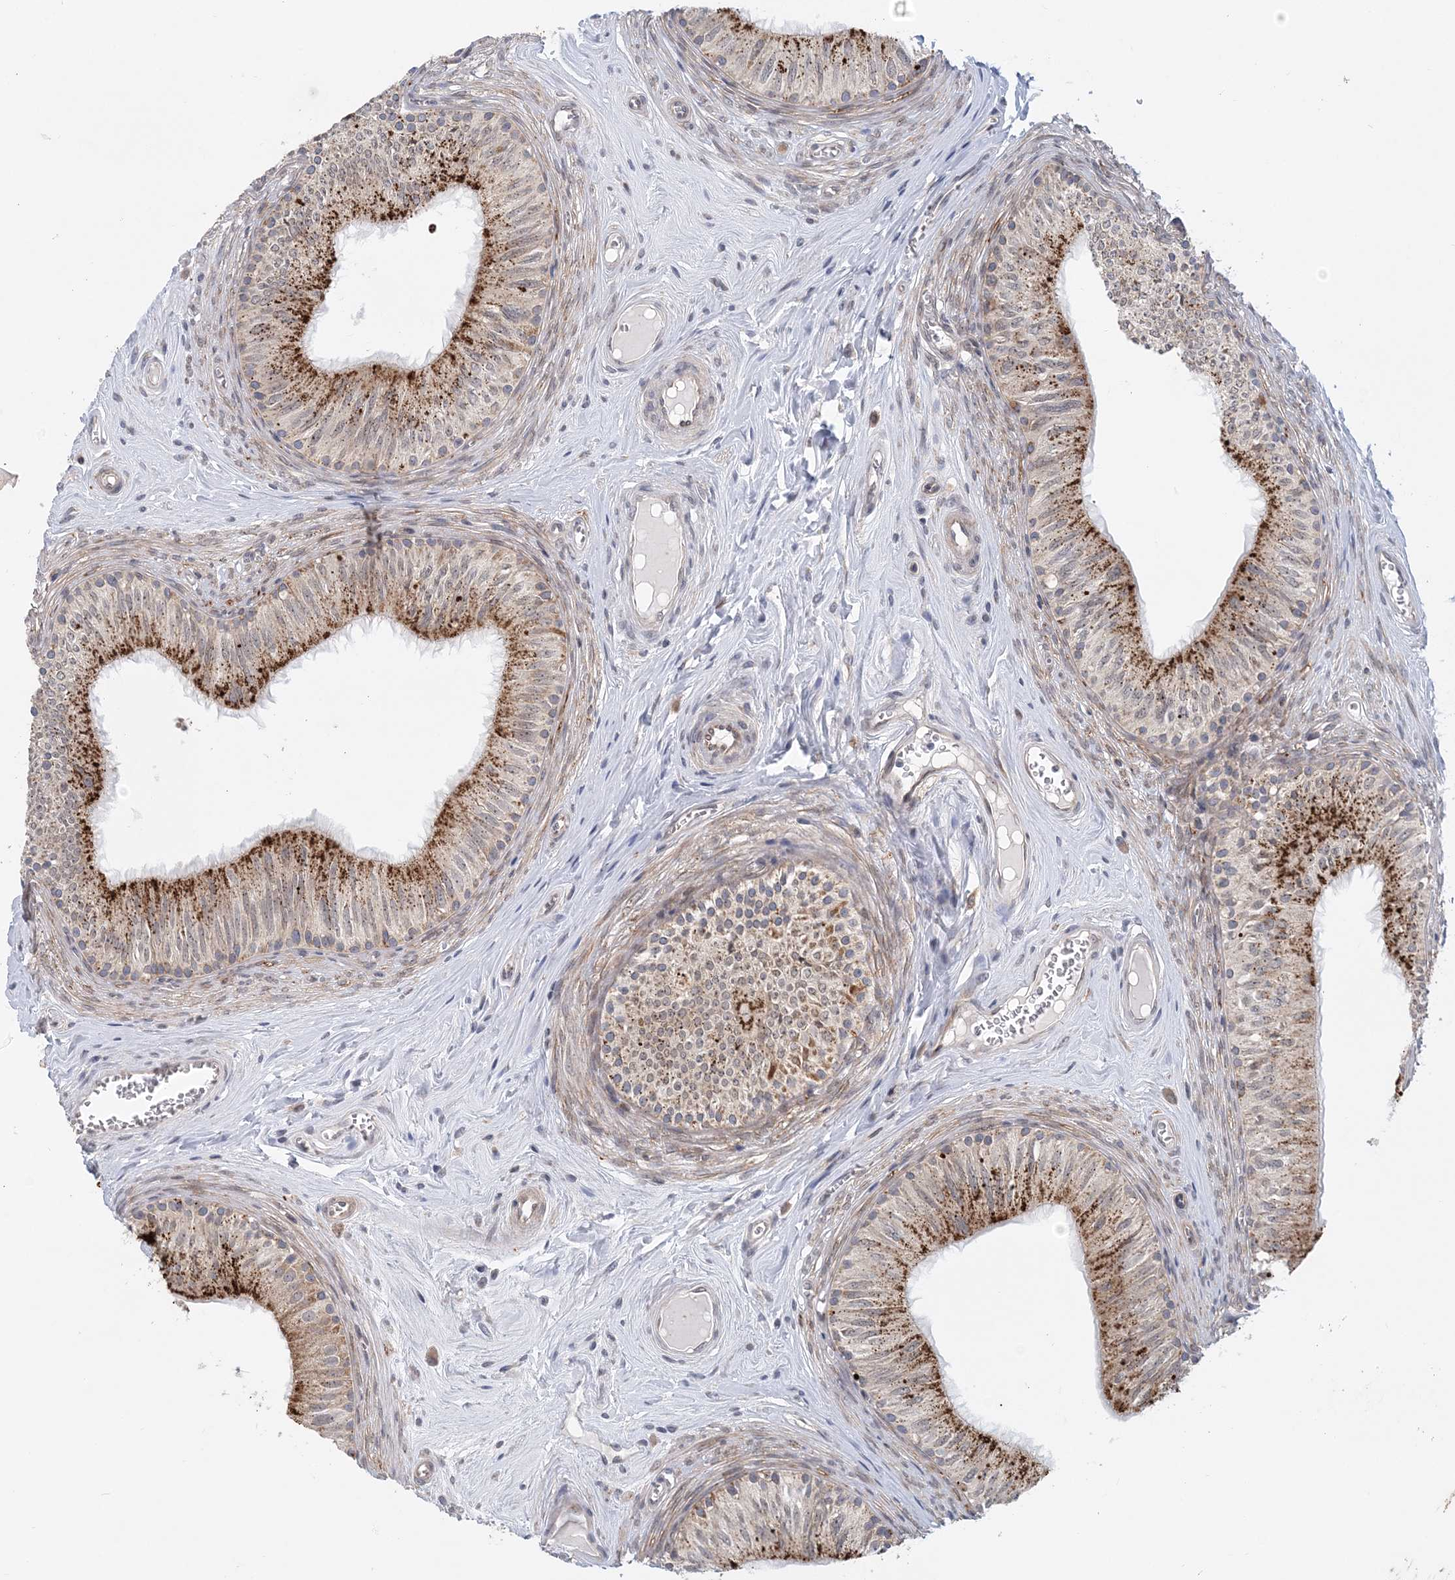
{"staining": {"intensity": "strong", "quantity": "25%-75%", "location": "cytoplasmic/membranous"}, "tissue": "epididymis", "cell_type": "Glandular cells", "image_type": "normal", "snomed": [{"axis": "morphology", "description": "Normal tissue, NOS"}, {"axis": "topography", "description": "Epididymis"}], "caption": "About 25%-75% of glandular cells in normal epididymis reveal strong cytoplasmic/membranous protein expression as visualized by brown immunohistochemical staining.", "gene": "PCYOX1L", "patient": {"sex": "male", "age": 46}}